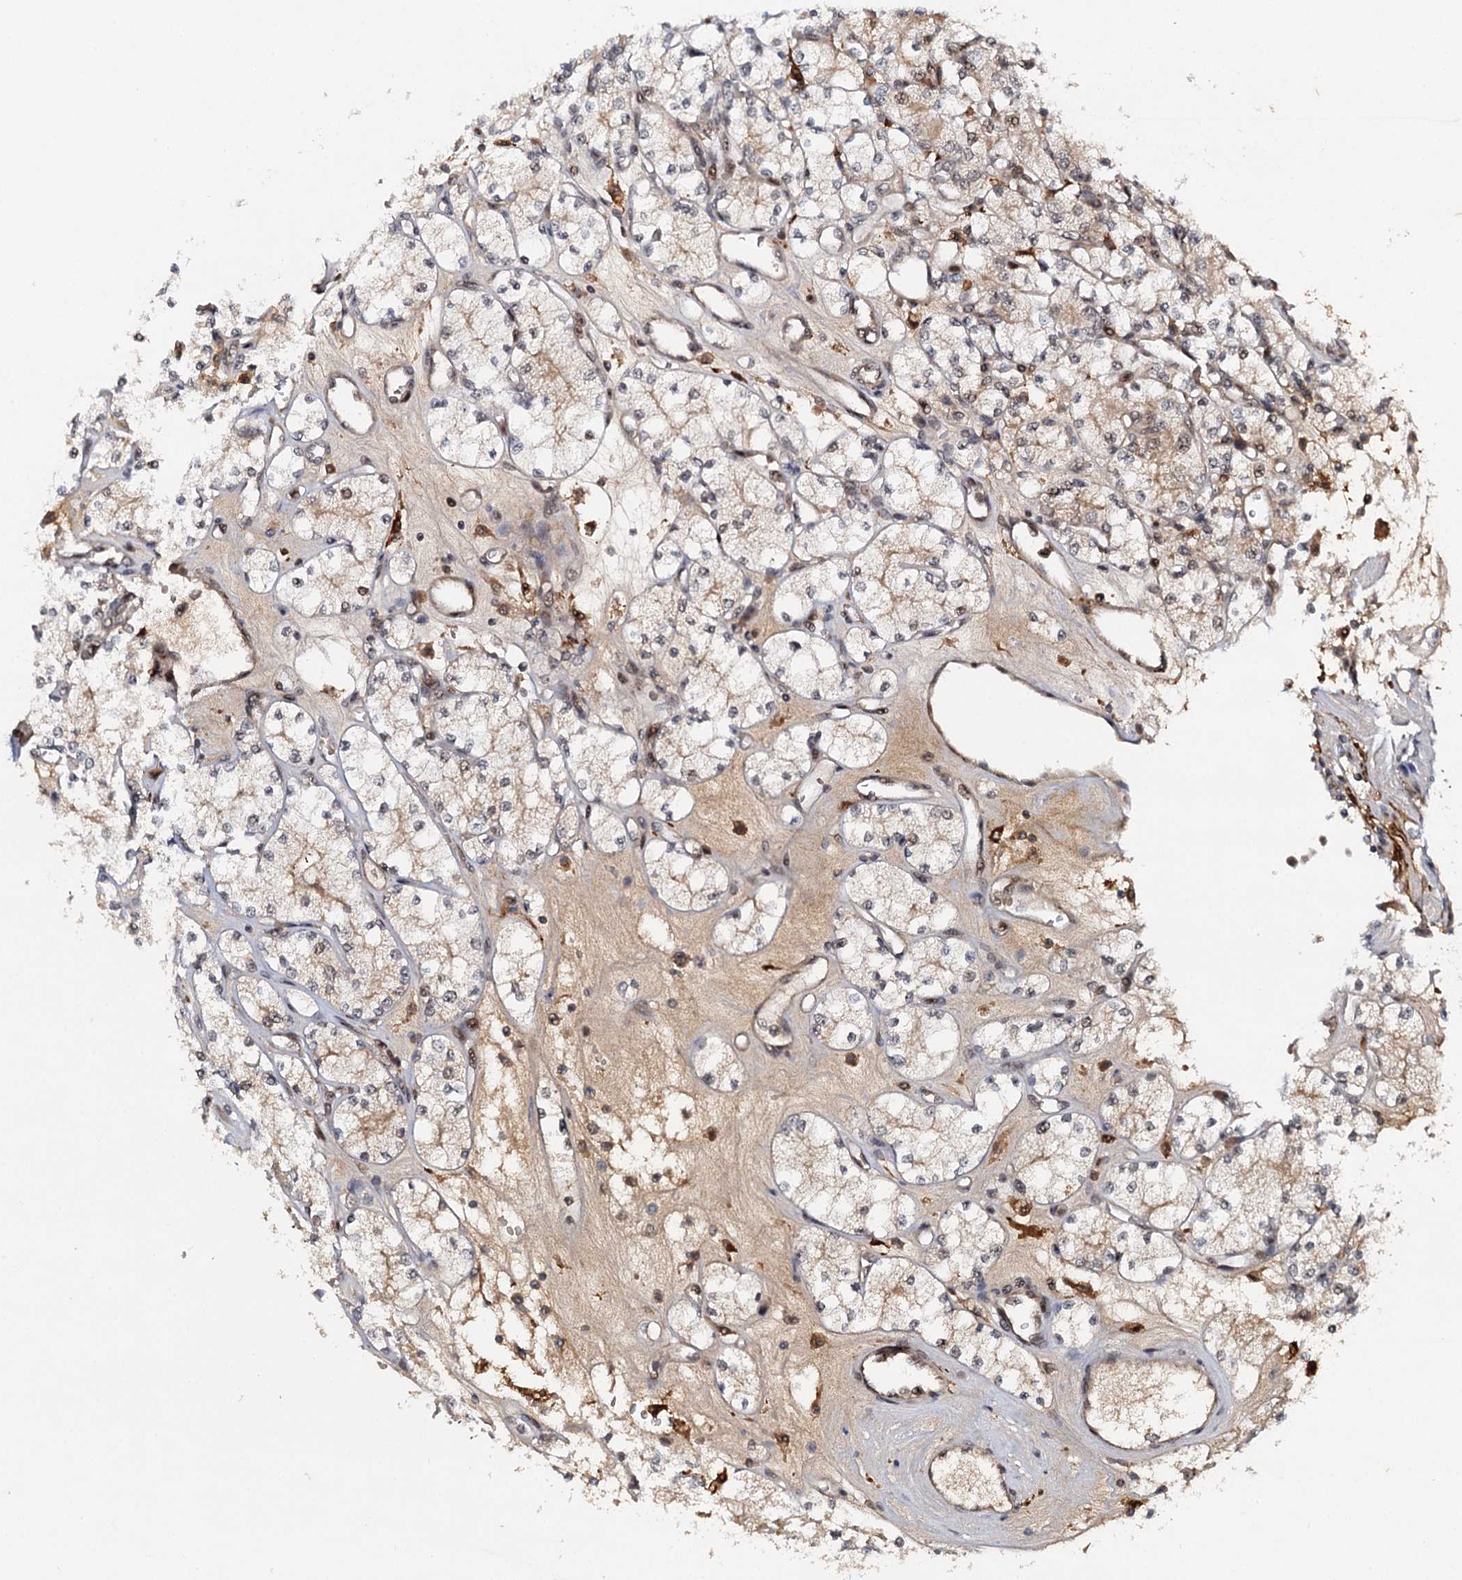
{"staining": {"intensity": "weak", "quantity": "25%-75%", "location": "cytoplasmic/membranous,nuclear"}, "tissue": "renal cancer", "cell_type": "Tumor cells", "image_type": "cancer", "snomed": [{"axis": "morphology", "description": "Adenocarcinoma, NOS"}, {"axis": "topography", "description": "Kidney"}], "caption": "Immunohistochemical staining of human adenocarcinoma (renal) displays weak cytoplasmic/membranous and nuclear protein positivity in approximately 25%-75% of tumor cells.", "gene": "BUD13", "patient": {"sex": "male", "age": 77}}